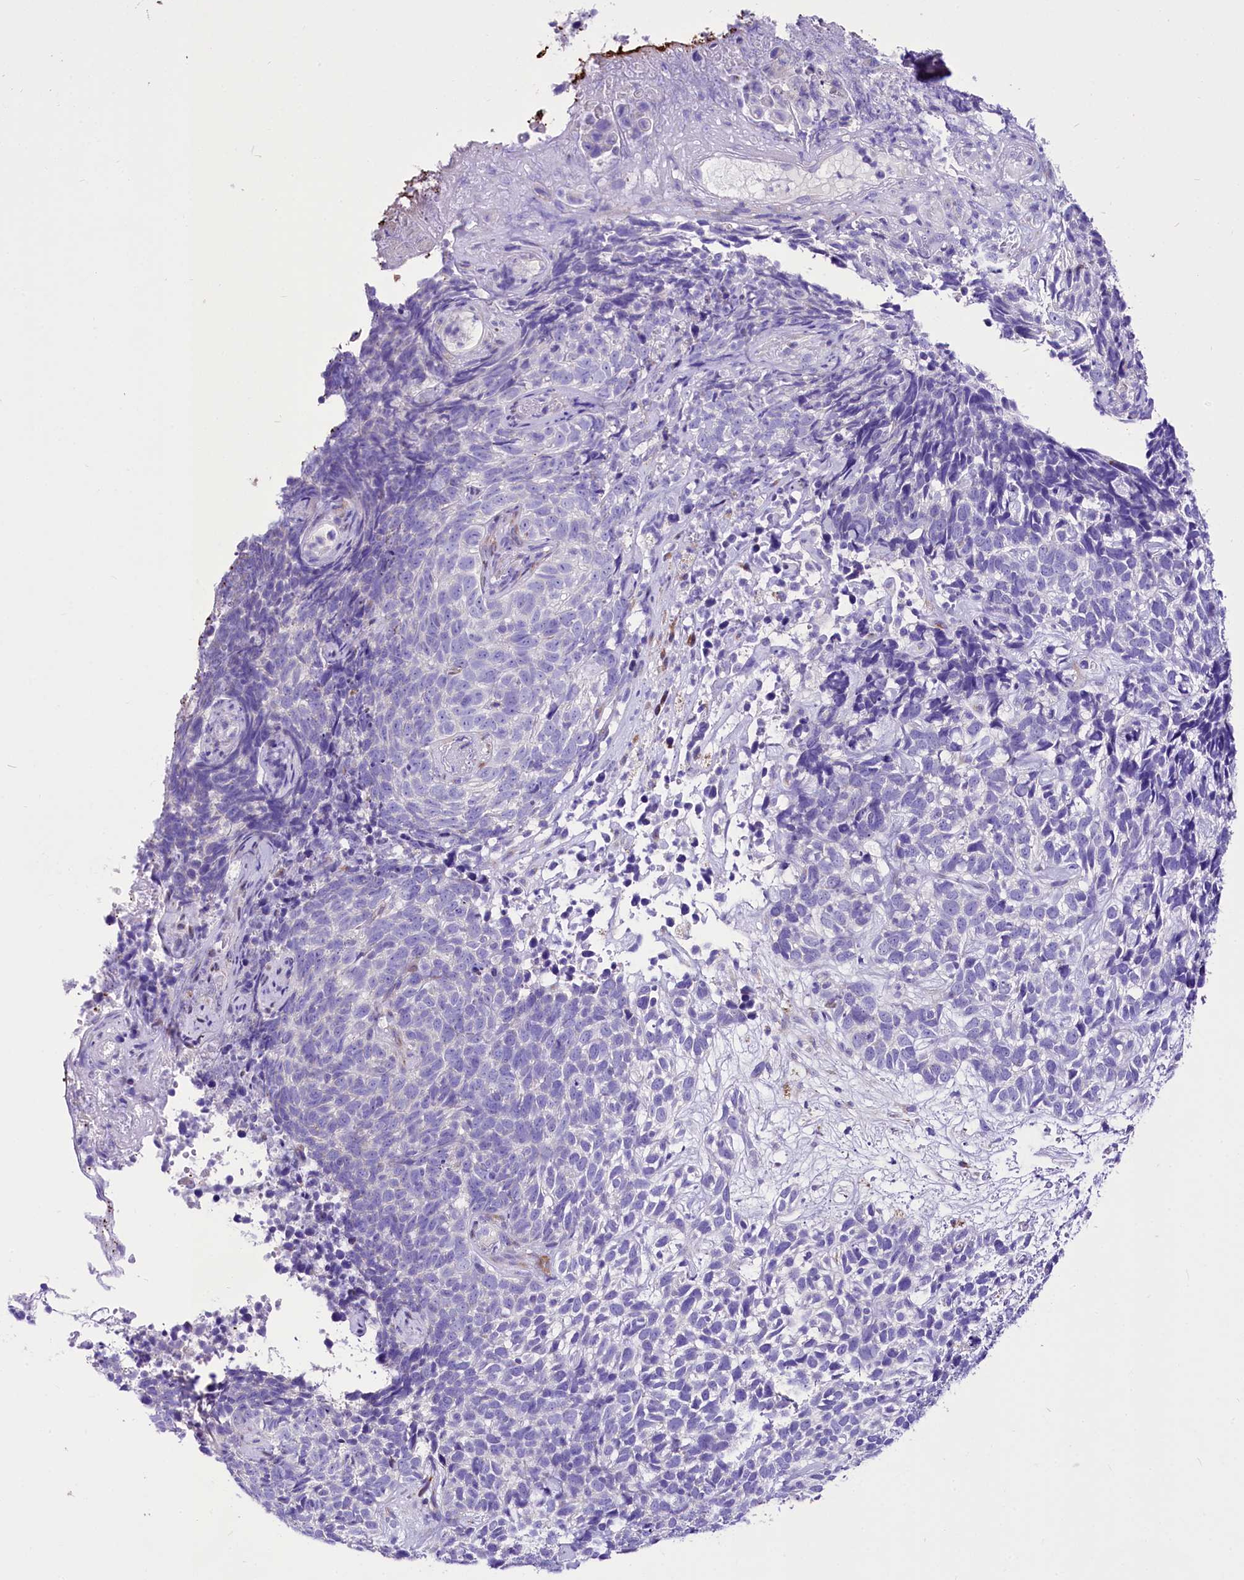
{"staining": {"intensity": "negative", "quantity": "none", "location": "none"}, "tissue": "skin cancer", "cell_type": "Tumor cells", "image_type": "cancer", "snomed": [{"axis": "morphology", "description": "Basal cell carcinoma"}, {"axis": "topography", "description": "Skin"}], "caption": "A photomicrograph of basal cell carcinoma (skin) stained for a protein demonstrates no brown staining in tumor cells.", "gene": "A2ML1", "patient": {"sex": "female", "age": 84}}